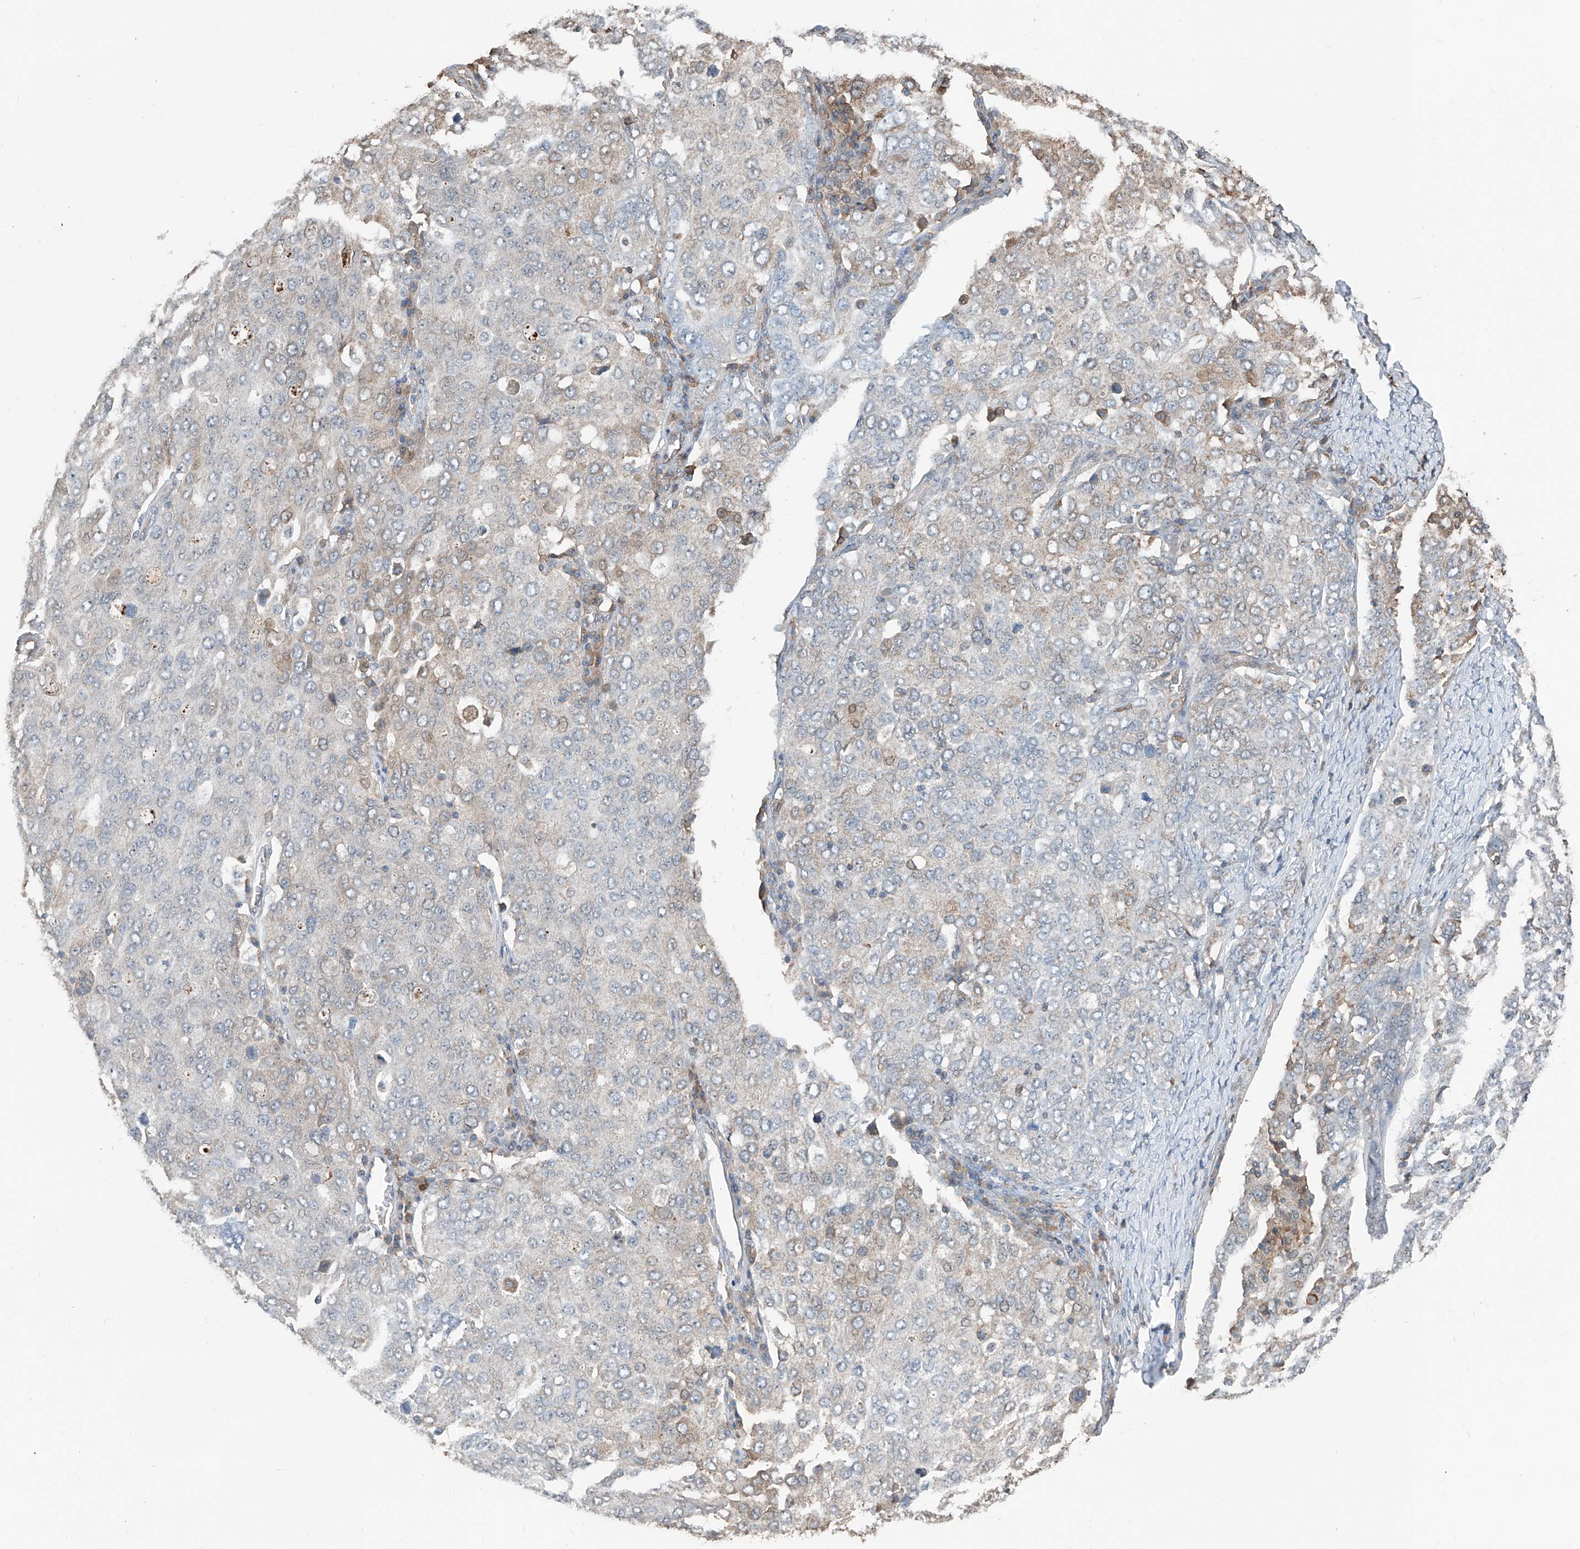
{"staining": {"intensity": "weak", "quantity": "<25%", "location": "cytoplasmic/membranous"}, "tissue": "ovarian cancer", "cell_type": "Tumor cells", "image_type": "cancer", "snomed": [{"axis": "morphology", "description": "Carcinoma, endometroid"}, {"axis": "topography", "description": "Ovary"}], "caption": "IHC micrograph of human ovarian endometroid carcinoma stained for a protein (brown), which reveals no staining in tumor cells.", "gene": "KCNK10", "patient": {"sex": "female", "age": 62}}